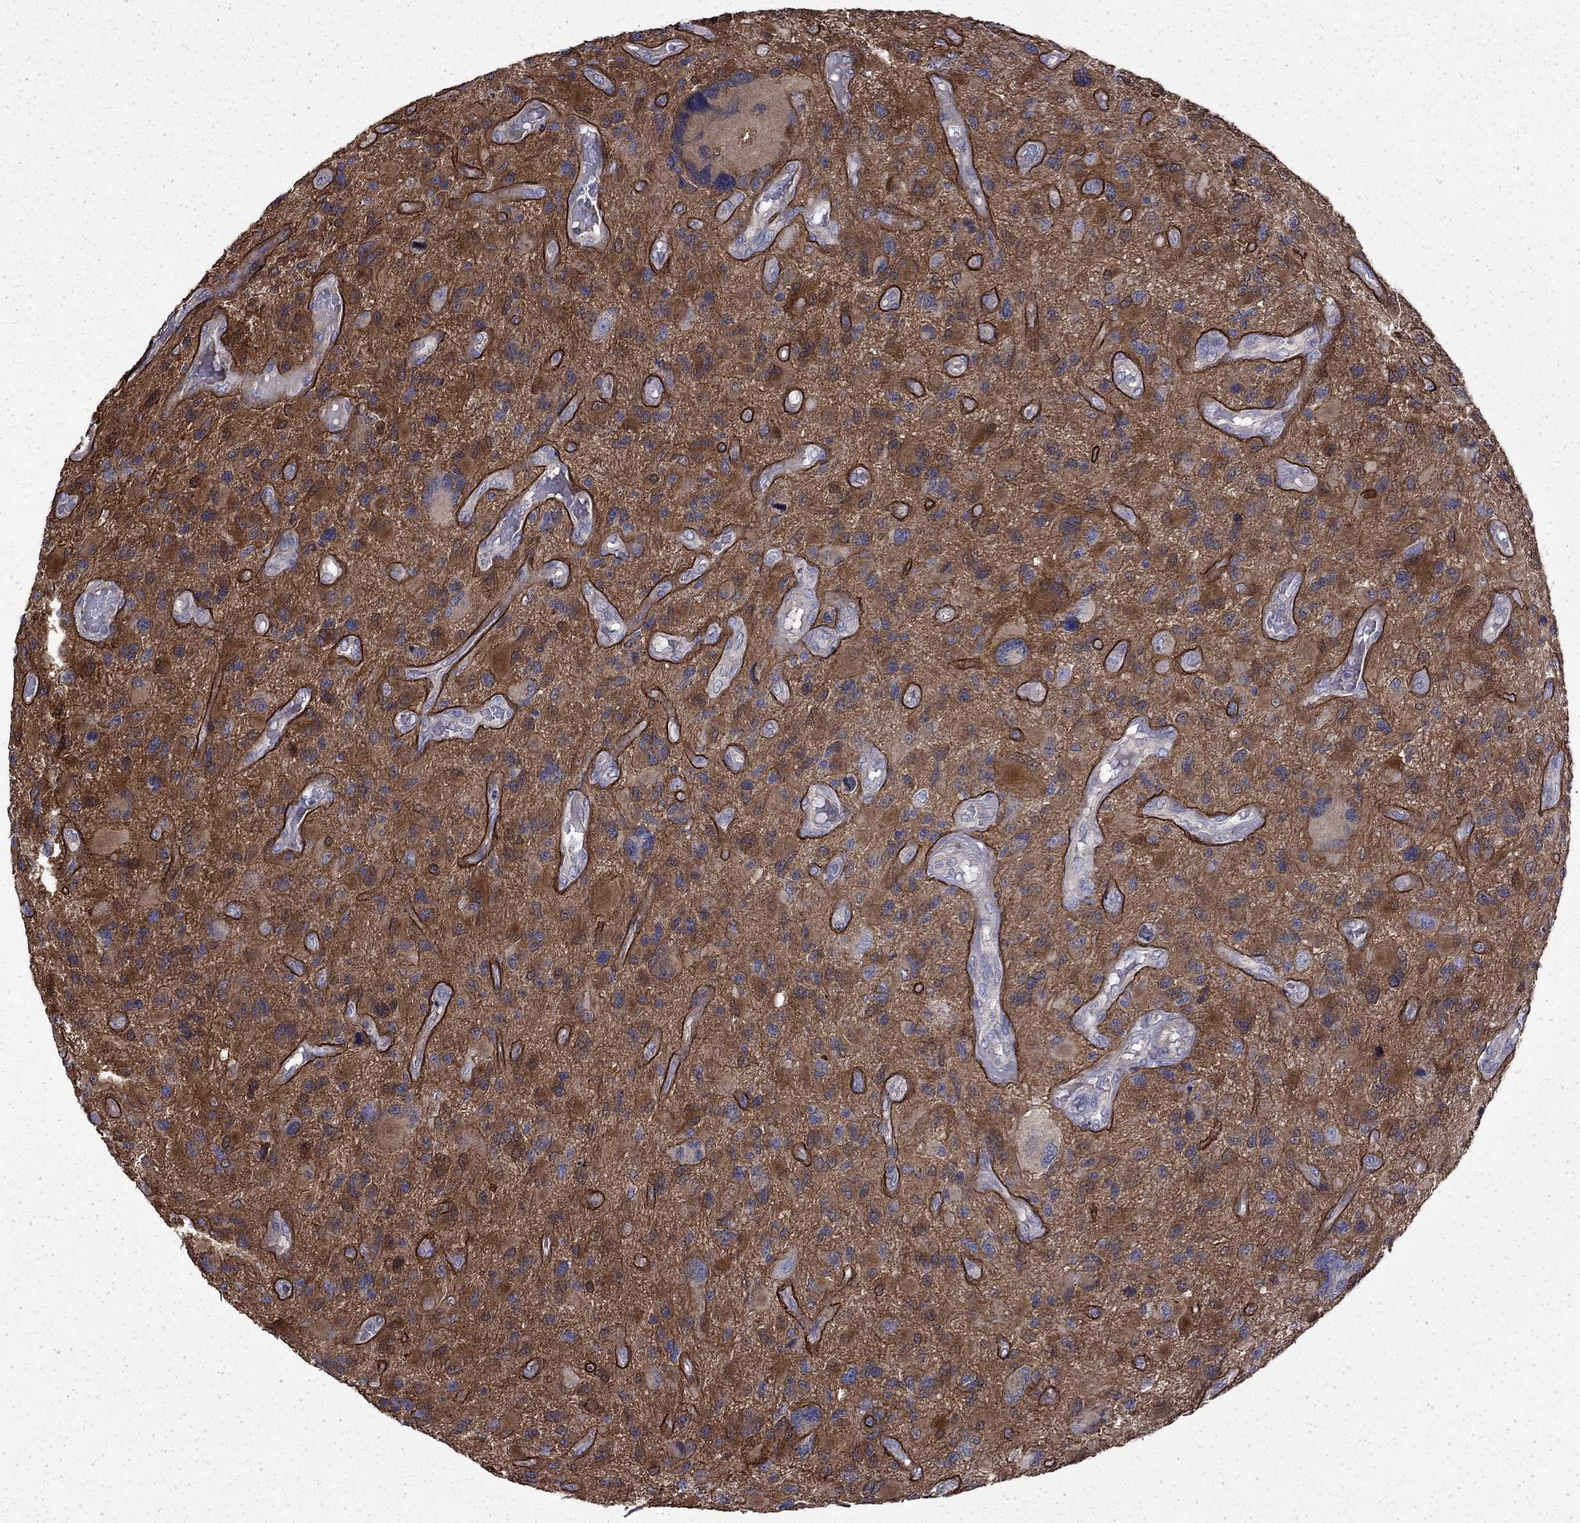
{"staining": {"intensity": "moderate", "quantity": "<25%", "location": "cytoplasmic/membranous"}, "tissue": "glioma", "cell_type": "Tumor cells", "image_type": "cancer", "snomed": [{"axis": "morphology", "description": "Glioma, malignant, NOS"}, {"axis": "morphology", "description": "Glioma, malignant, High grade"}, {"axis": "topography", "description": "Brain"}], "caption": "IHC histopathology image of neoplastic tissue: glioma (malignant) stained using immunohistochemistry exhibits low levels of moderate protein expression localized specifically in the cytoplasmic/membranous of tumor cells, appearing as a cytoplasmic/membranous brown color.", "gene": "DTNA", "patient": {"sex": "female", "age": 71}}